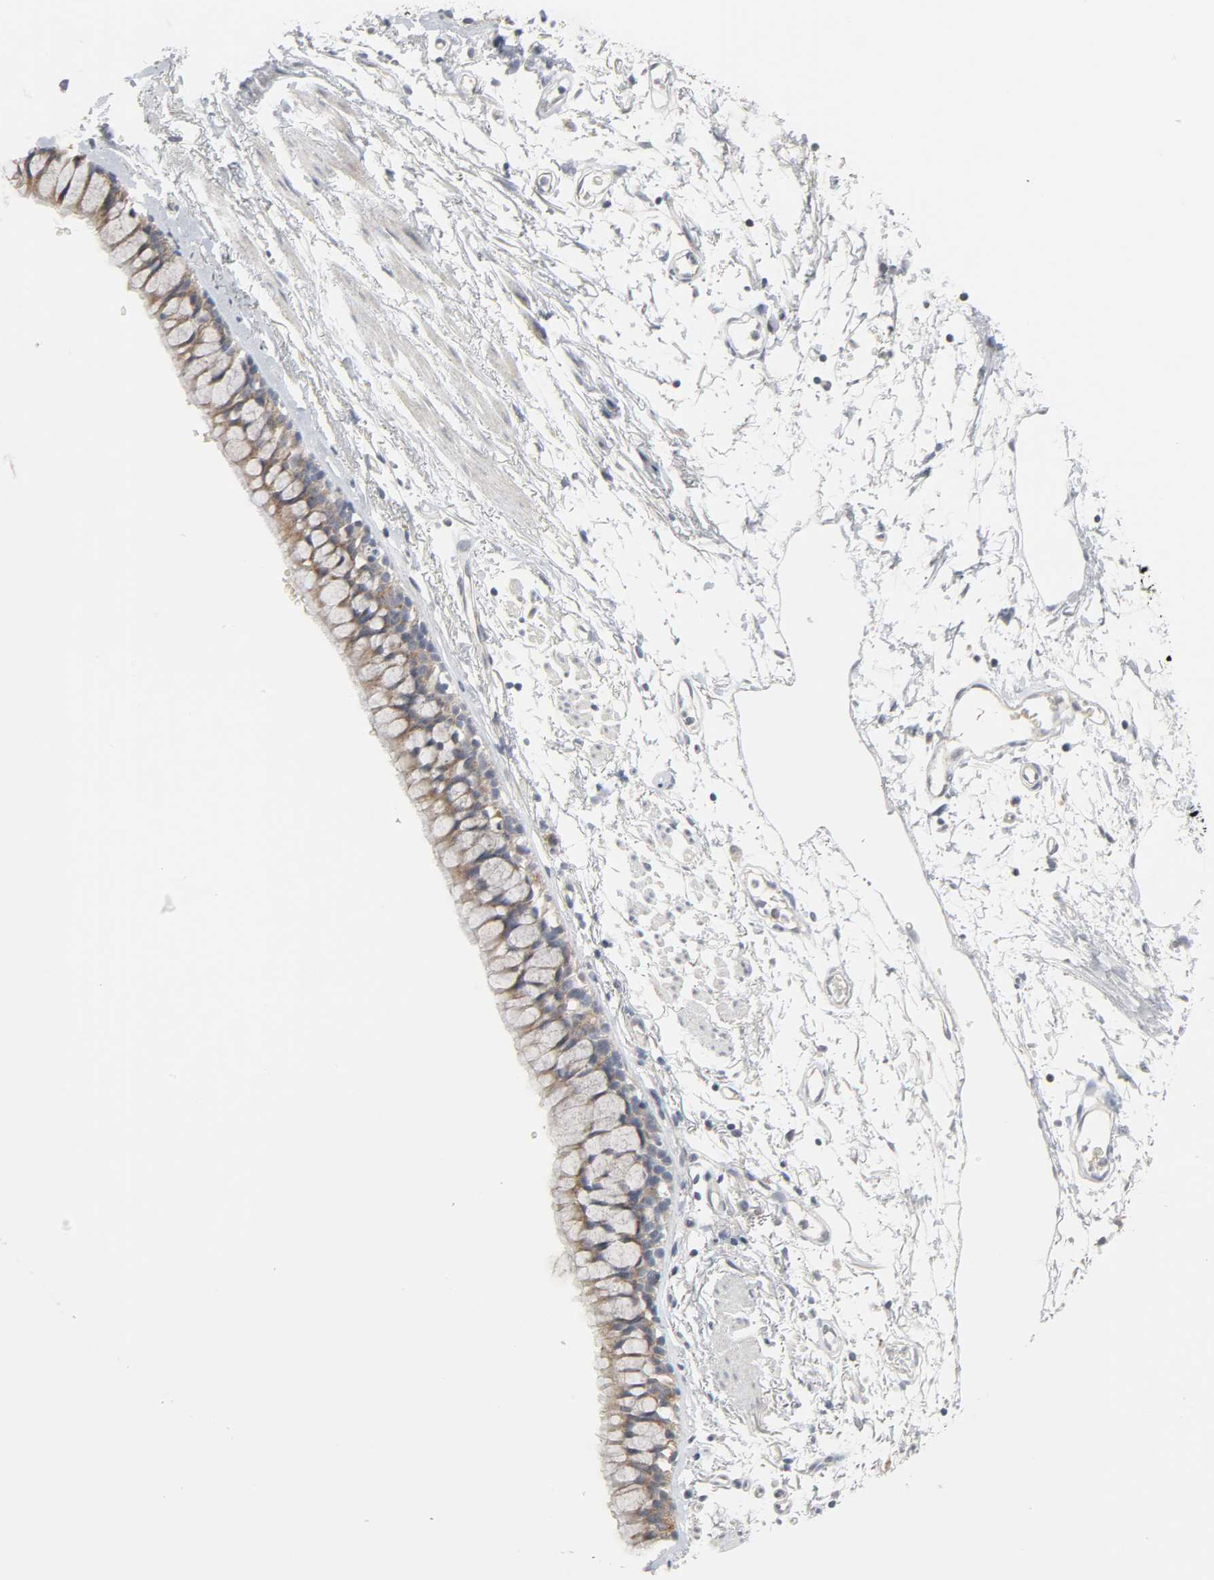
{"staining": {"intensity": "strong", "quantity": ">75%", "location": "cytoplasmic/membranous"}, "tissue": "bronchus", "cell_type": "Respiratory epithelial cells", "image_type": "normal", "snomed": [{"axis": "morphology", "description": "Normal tissue, NOS"}, {"axis": "topography", "description": "Bronchus"}], "caption": "DAB immunohistochemical staining of normal bronchus shows strong cytoplasmic/membranous protein positivity in approximately >75% of respiratory epithelial cells. Nuclei are stained in blue.", "gene": "CLIP1", "patient": {"sex": "female", "age": 73}}